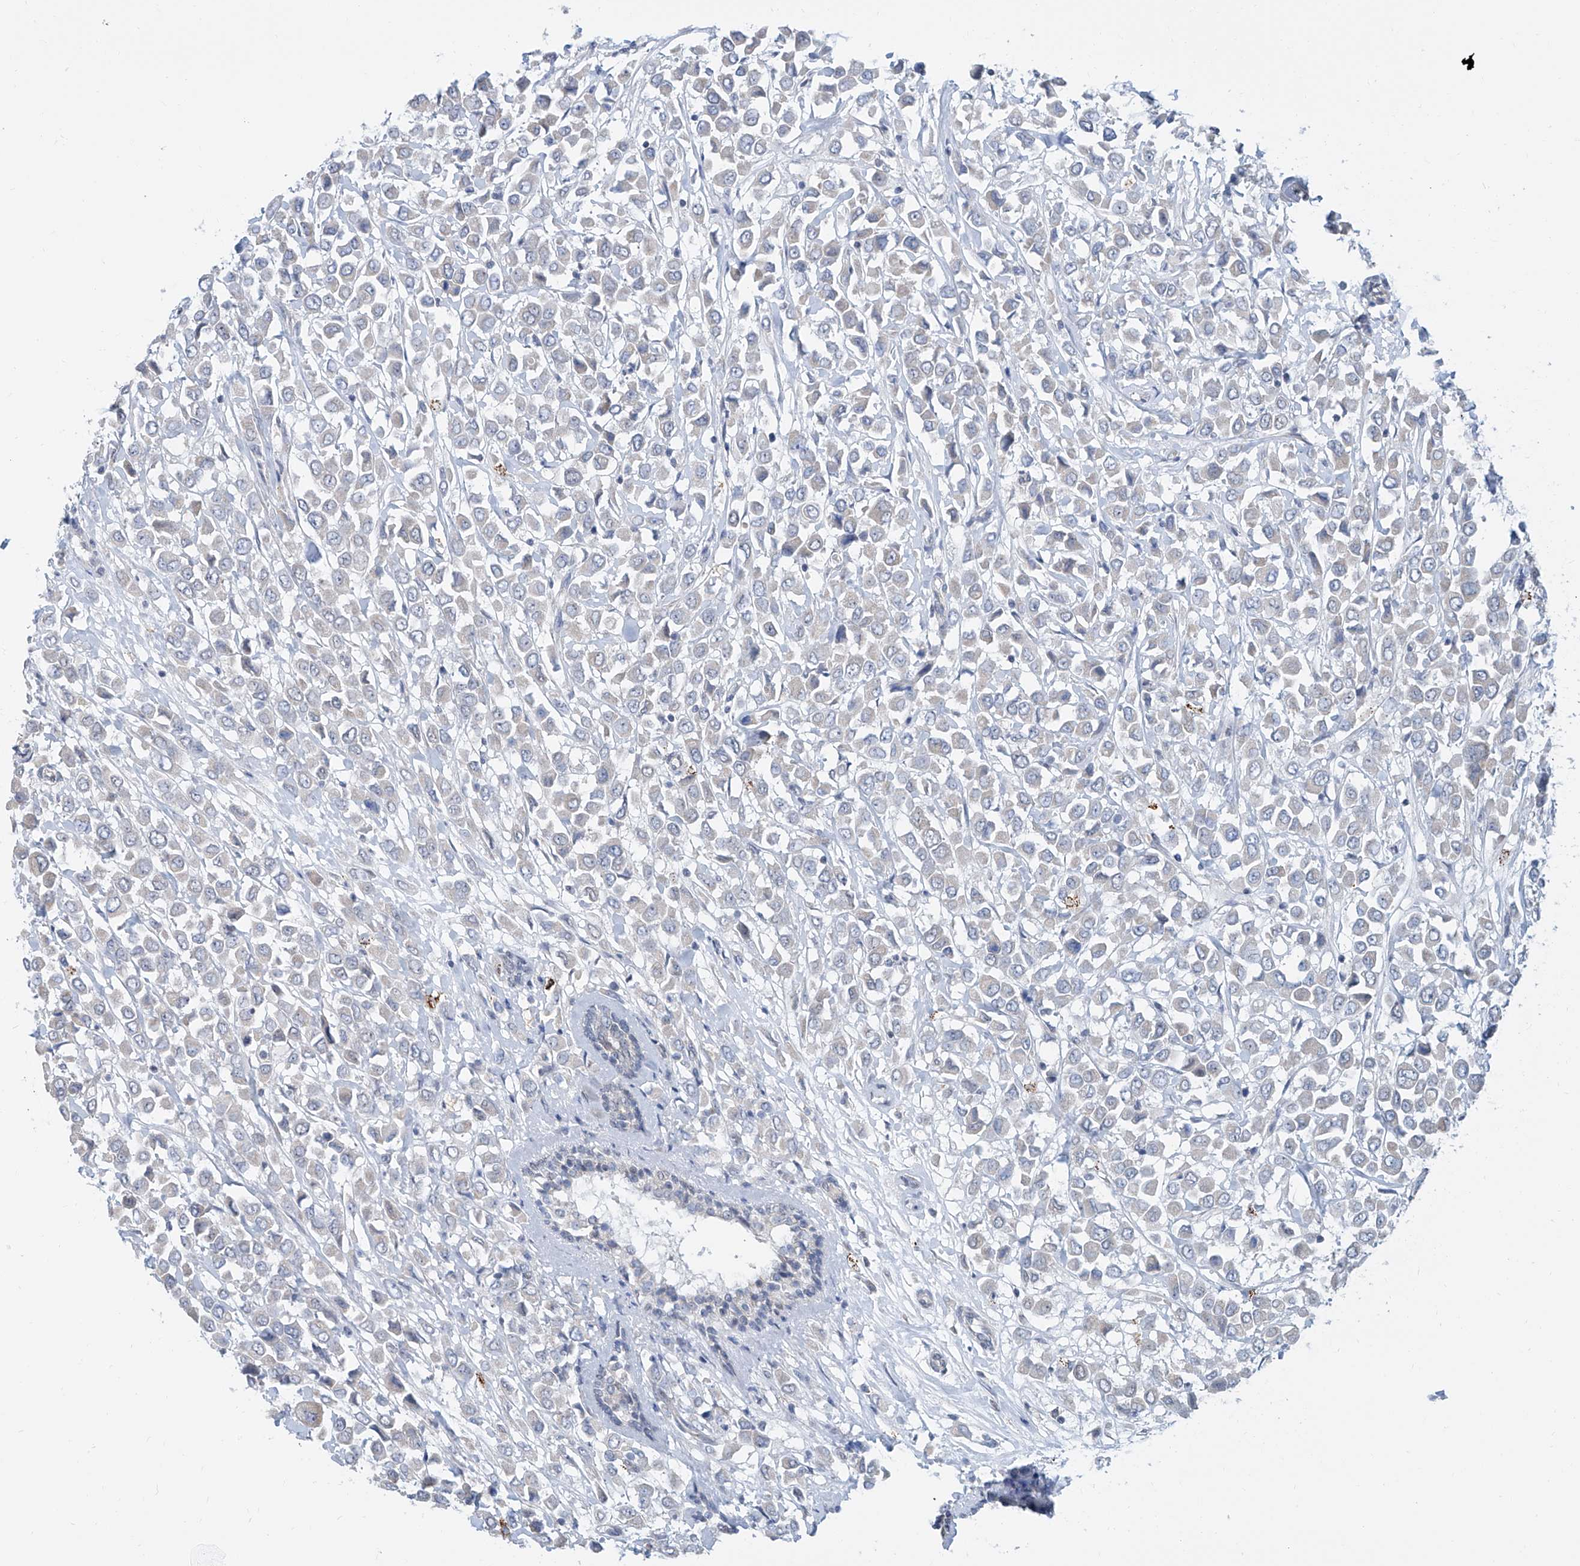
{"staining": {"intensity": "negative", "quantity": "none", "location": "none"}, "tissue": "breast cancer", "cell_type": "Tumor cells", "image_type": "cancer", "snomed": [{"axis": "morphology", "description": "Duct carcinoma"}, {"axis": "topography", "description": "Breast"}], "caption": "Tumor cells show no significant protein expression in intraductal carcinoma (breast).", "gene": "SDE2", "patient": {"sex": "female", "age": 61}}